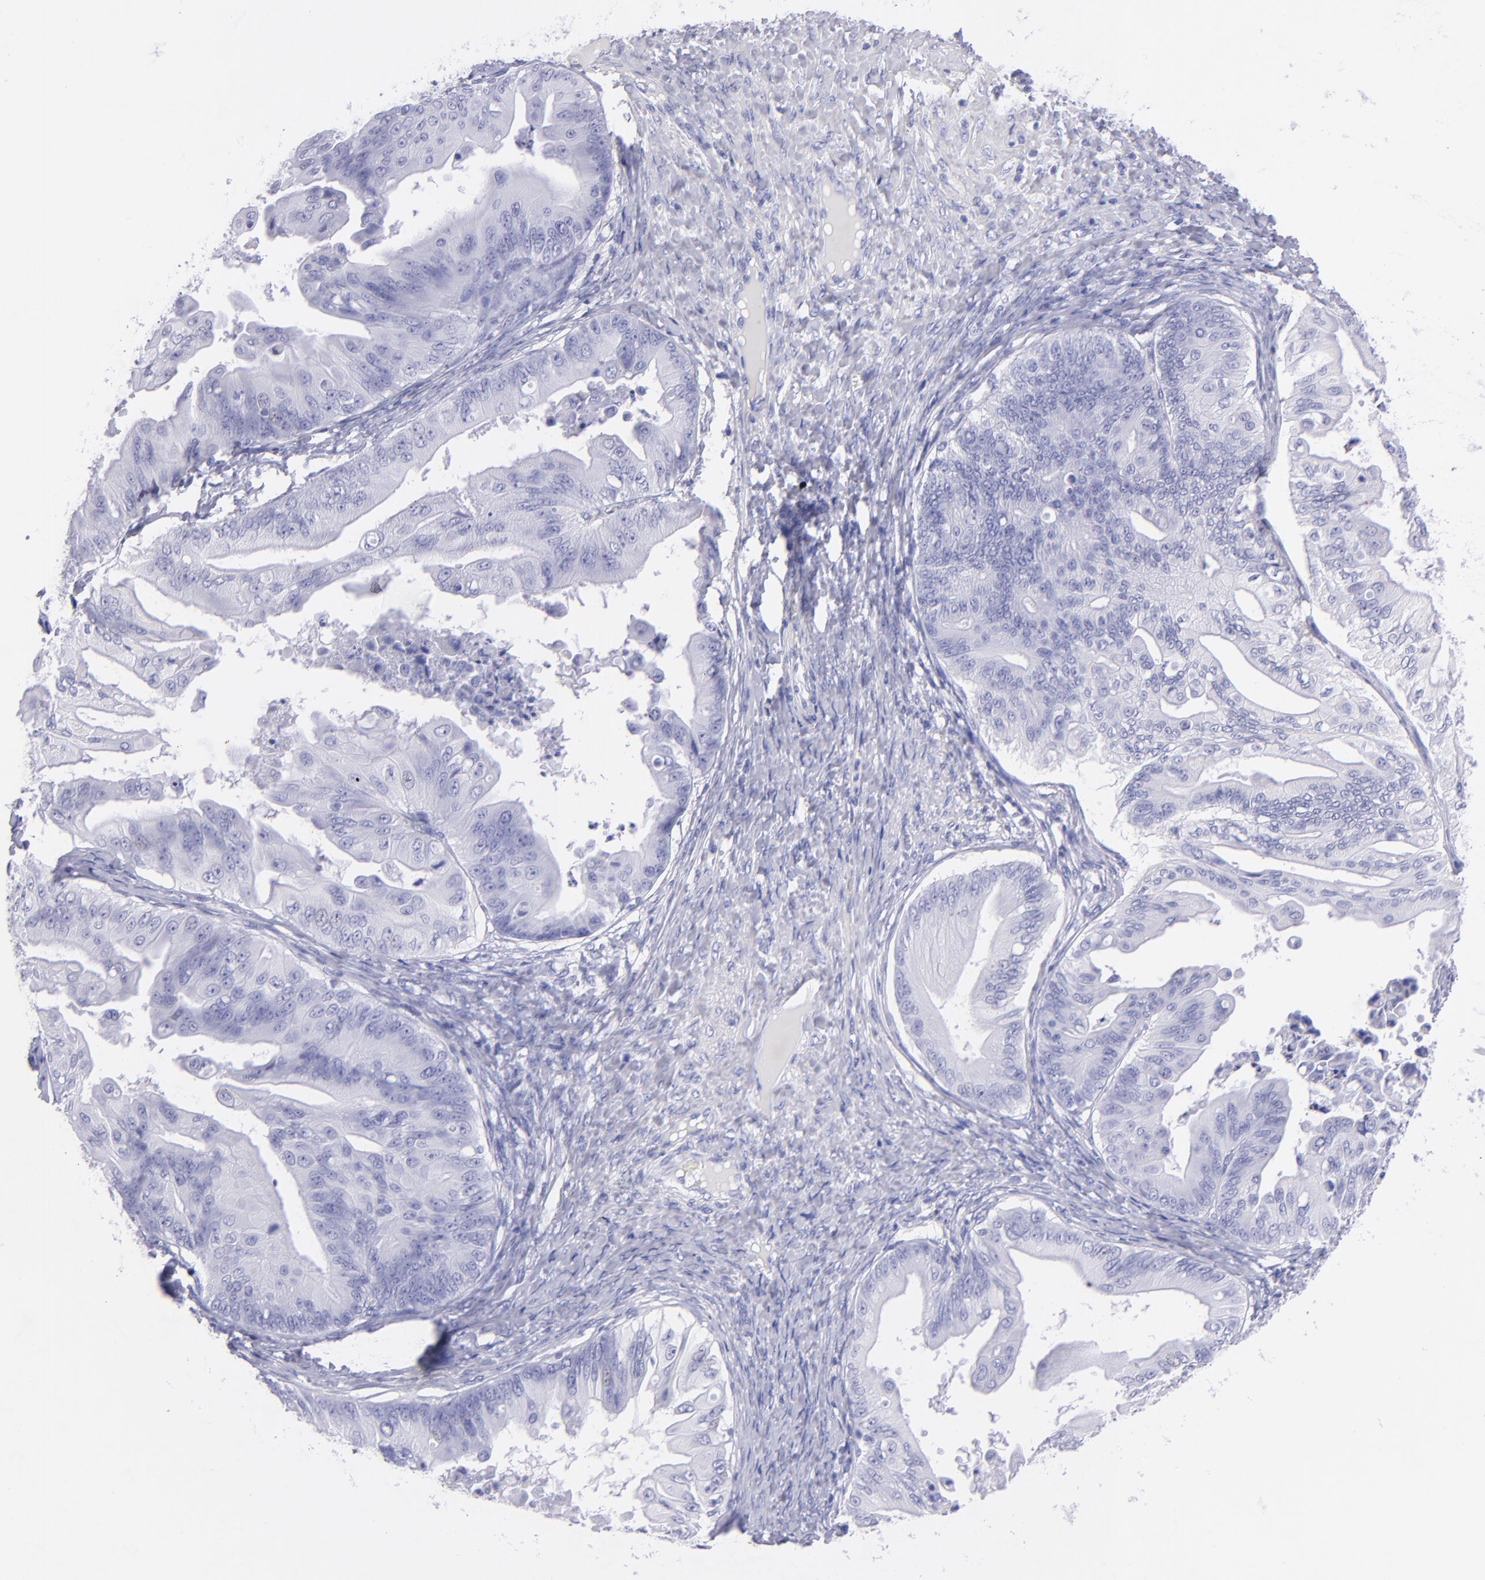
{"staining": {"intensity": "negative", "quantity": "none", "location": "none"}, "tissue": "ovarian cancer", "cell_type": "Tumor cells", "image_type": "cancer", "snomed": [{"axis": "morphology", "description": "Cystadenocarcinoma, mucinous, NOS"}, {"axis": "topography", "description": "Ovary"}], "caption": "Immunohistochemical staining of human ovarian mucinous cystadenocarcinoma reveals no significant expression in tumor cells. The staining is performed using DAB brown chromogen with nuclei counter-stained in using hematoxylin.", "gene": "PIP", "patient": {"sex": "female", "age": 37}}